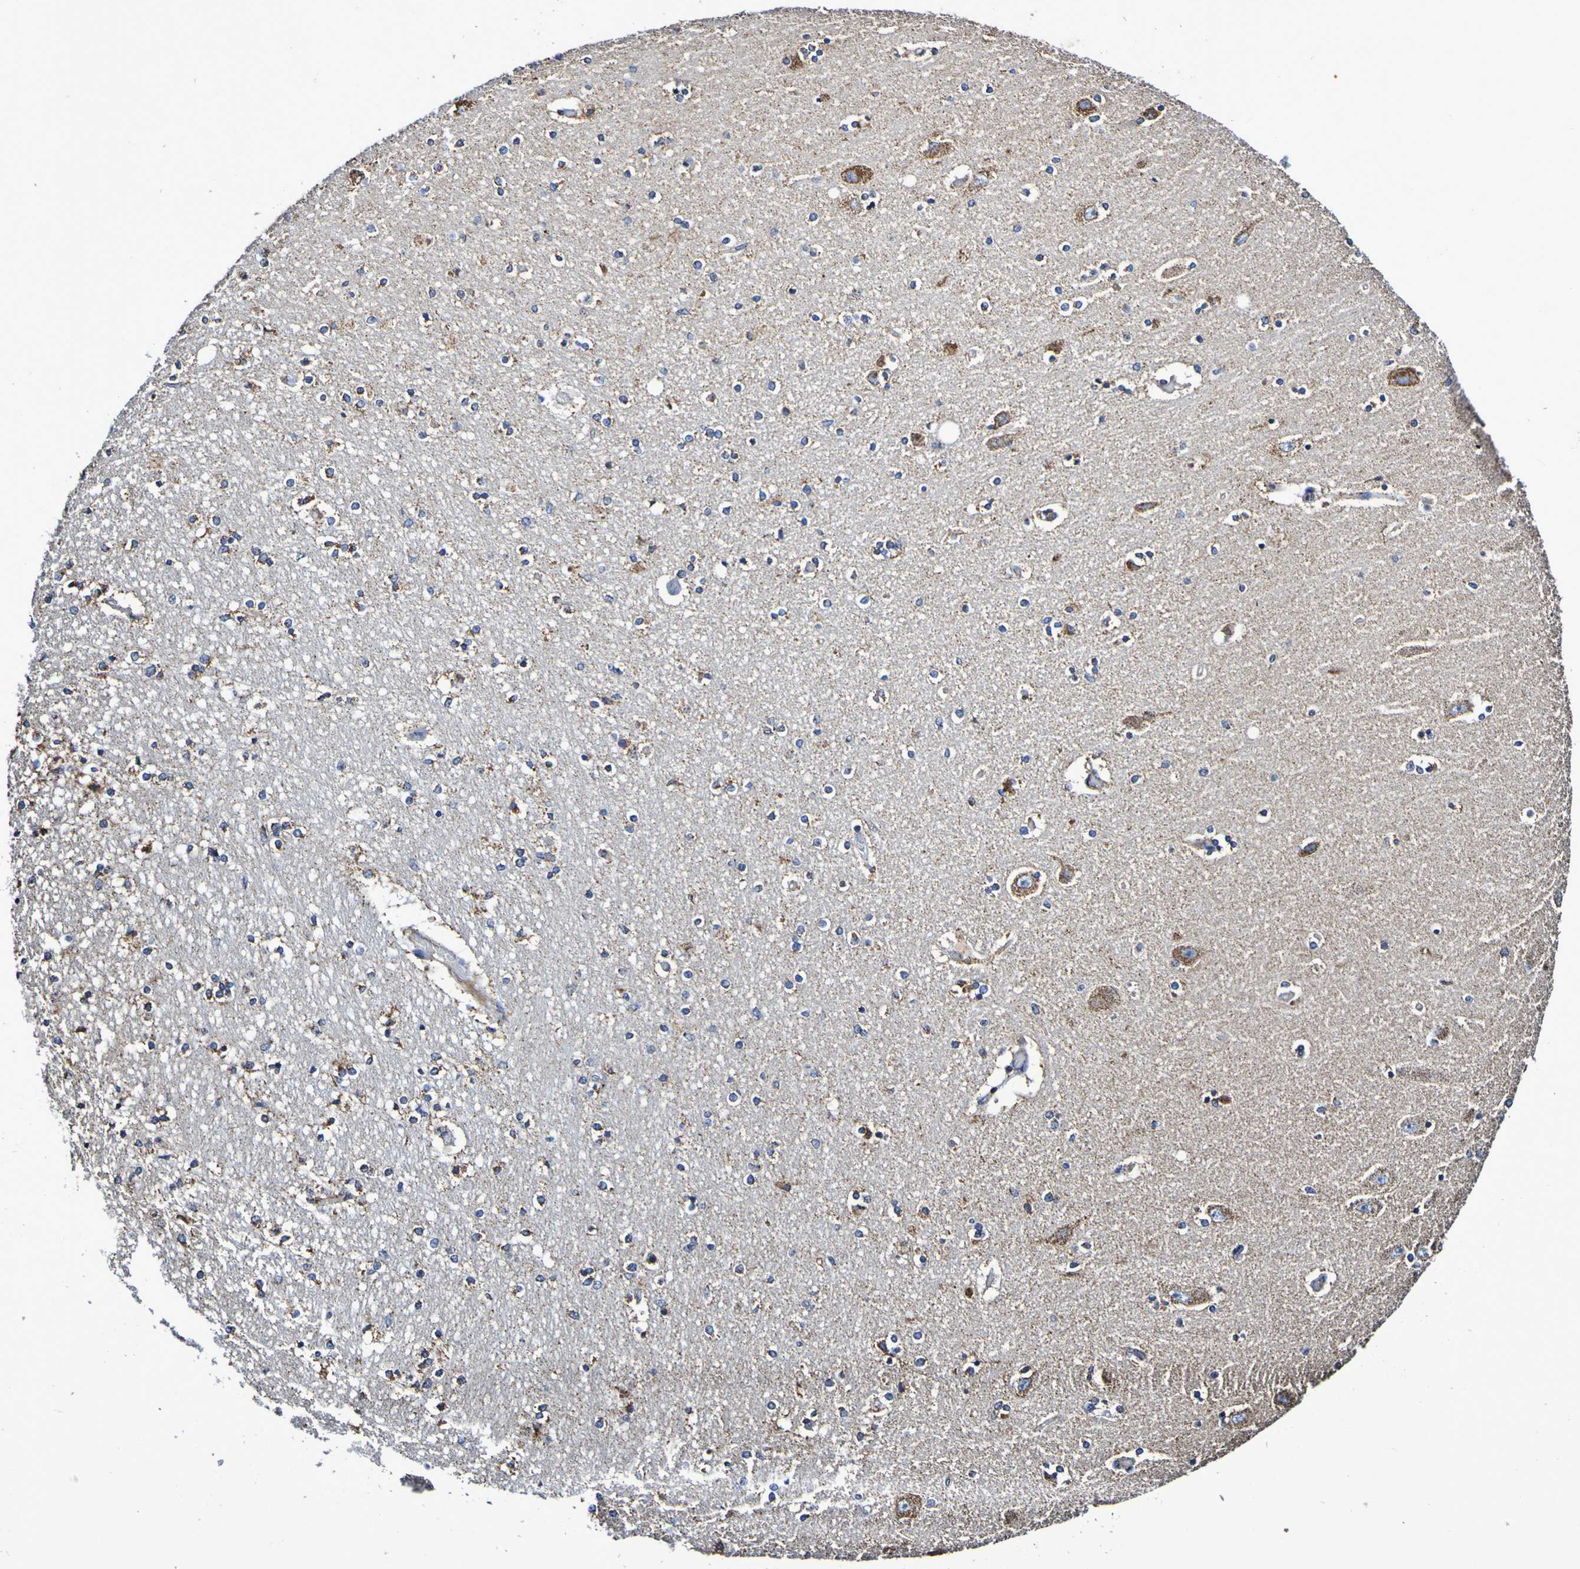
{"staining": {"intensity": "negative", "quantity": "none", "location": "none"}, "tissue": "hippocampus", "cell_type": "Glial cells", "image_type": "normal", "snomed": [{"axis": "morphology", "description": "Normal tissue, NOS"}, {"axis": "topography", "description": "Hippocampus"}], "caption": "This is an immunohistochemistry histopathology image of normal hippocampus. There is no expression in glial cells.", "gene": "IL18R1", "patient": {"sex": "female", "age": 54}}